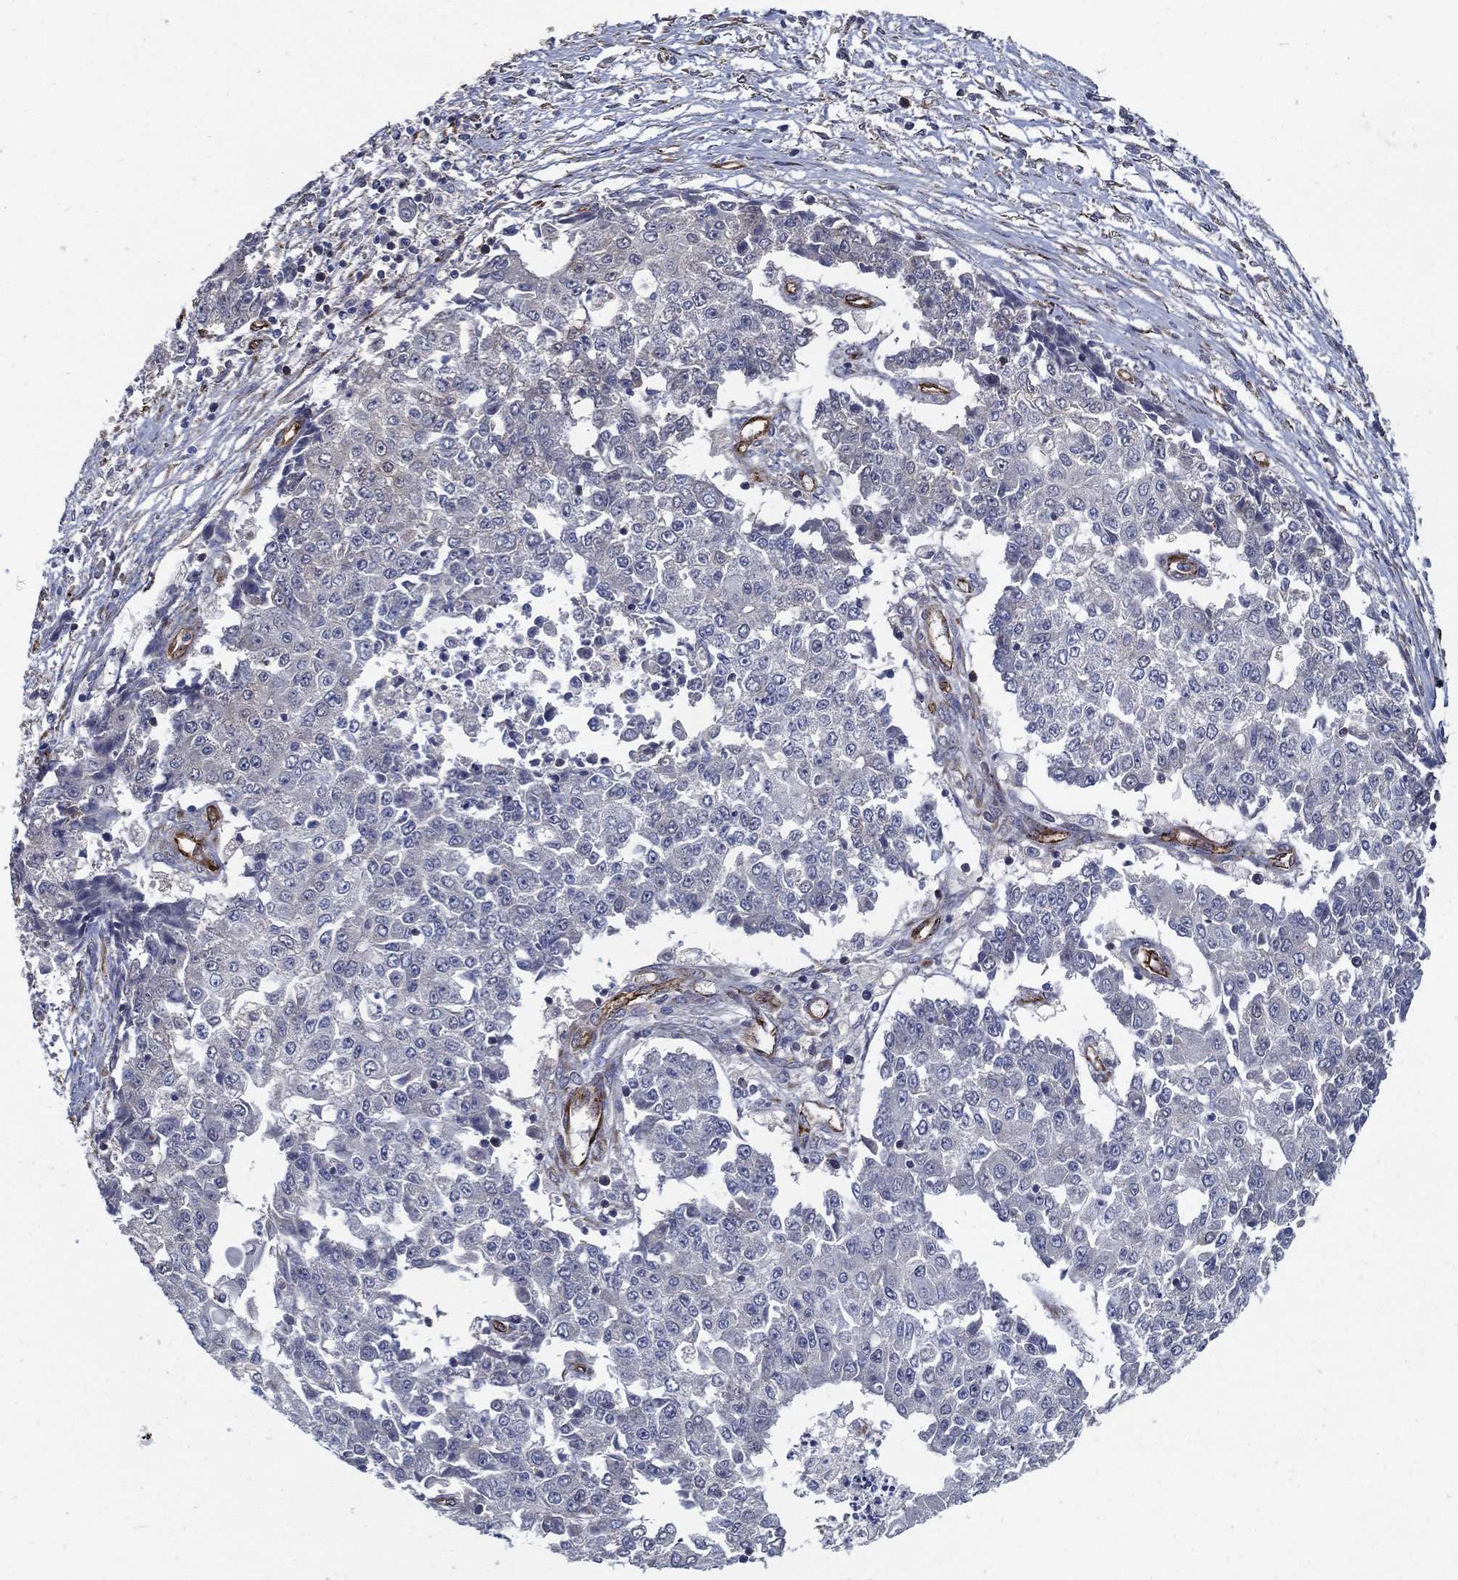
{"staining": {"intensity": "negative", "quantity": "none", "location": "none"}, "tissue": "ovarian cancer", "cell_type": "Tumor cells", "image_type": "cancer", "snomed": [{"axis": "morphology", "description": "Carcinoma, endometroid"}, {"axis": "topography", "description": "Ovary"}], "caption": "High magnification brightfield microscopy of ovarian cancer stained with DAB (3,3'-diaminobenzidine) (brown) and counterstained with hematoxylin (blue): tumor cells show no significant expression.", "gene": "ARHGAP11A", "patient": {"sex": "female", "age": 42}}